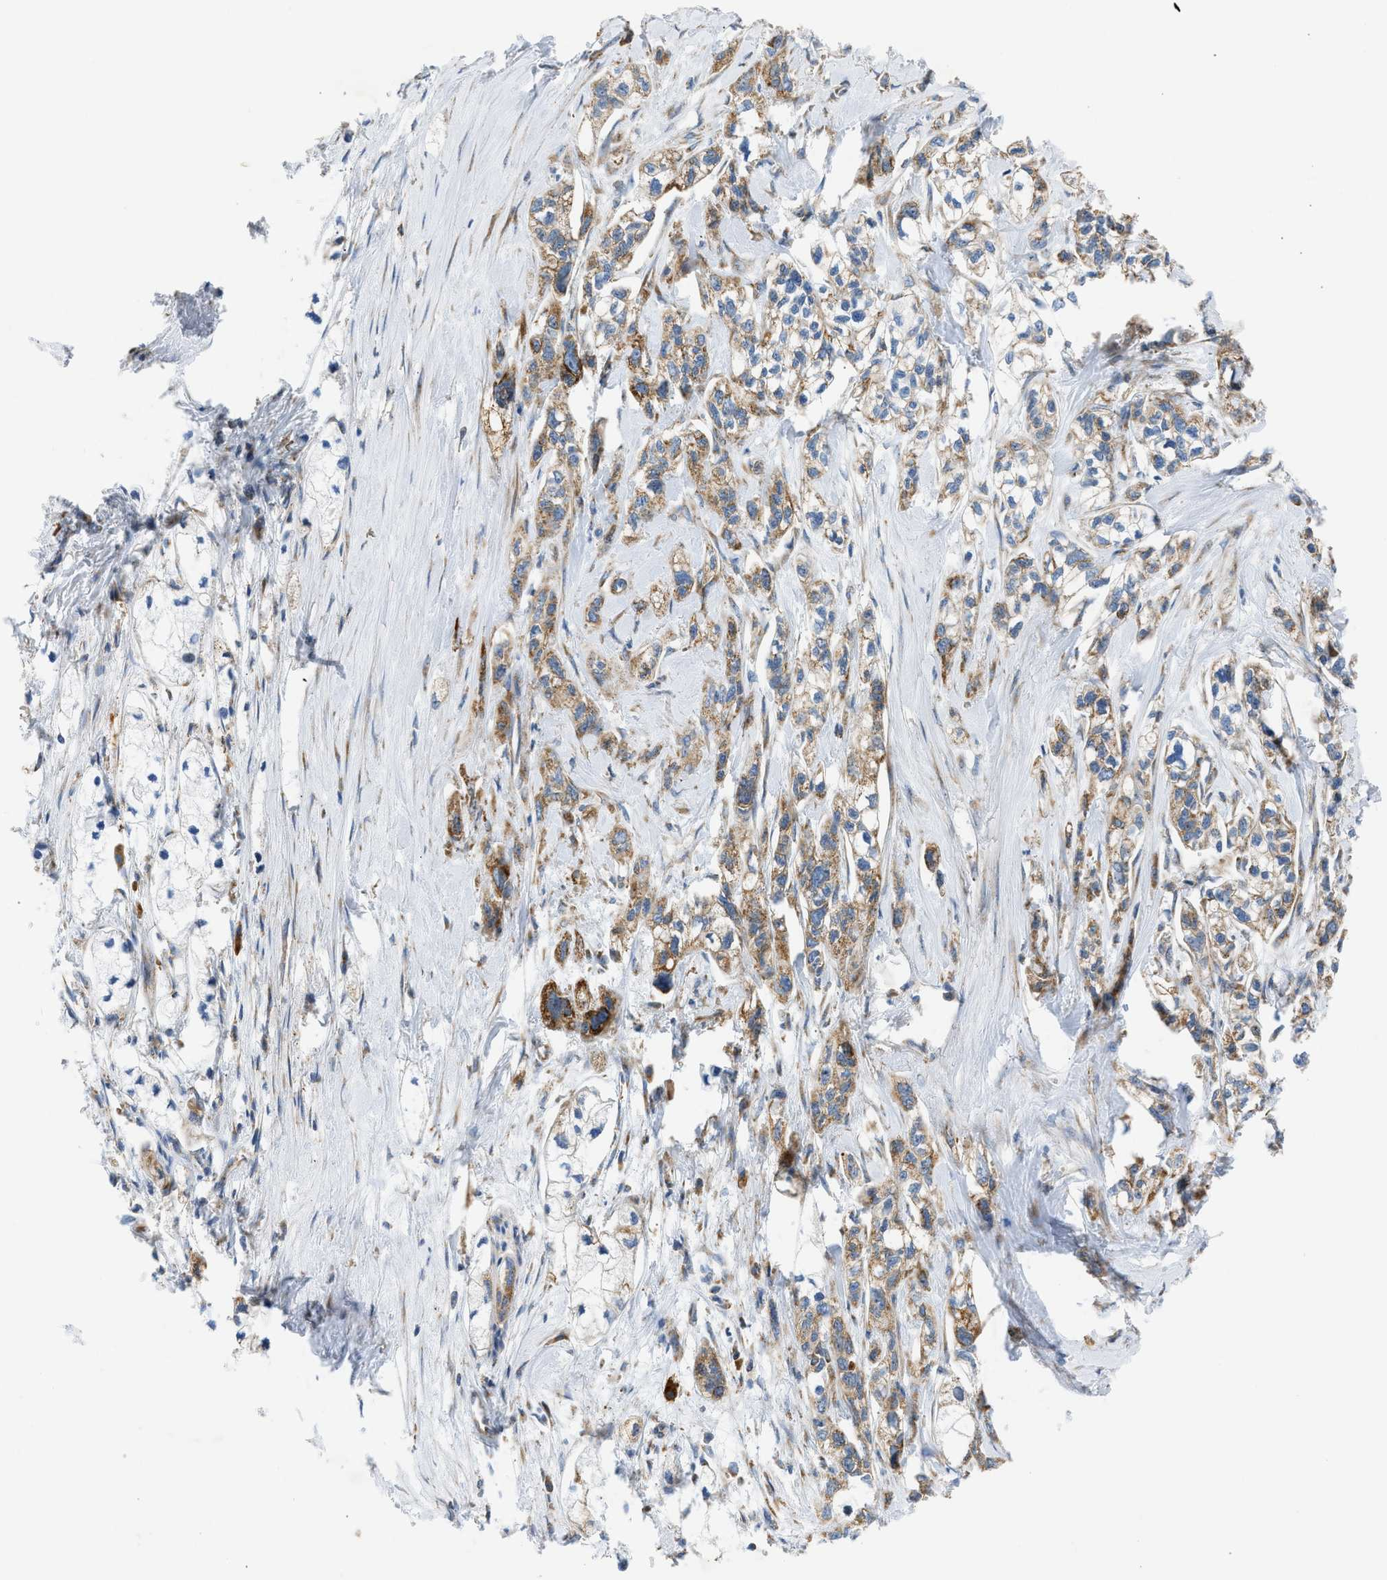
{"staining": {"intensity": "moderate", "quantity": ">75%", "location": "cytoplasmic/membranous"}, "tissue": "pancreatic cancer", "cell_type": "Tumor cells", "image_type": "cancer", "snomed": [{"axis": "morphology", "description": "Adenocarcinoma, NOS"}, {"axis": "topography", "description": "Pancreas"}], "caption": "Moderate cytoplasmic/membranous positivity is identified in approximately >75% of tumor cells in pancreatic cancer (adenocarcinoma). The protein of interest is shown in brown color, while the nuclei are stained blue.", "gene": "CAMKK2", "patient": {"sex": "male", "age": 74}}